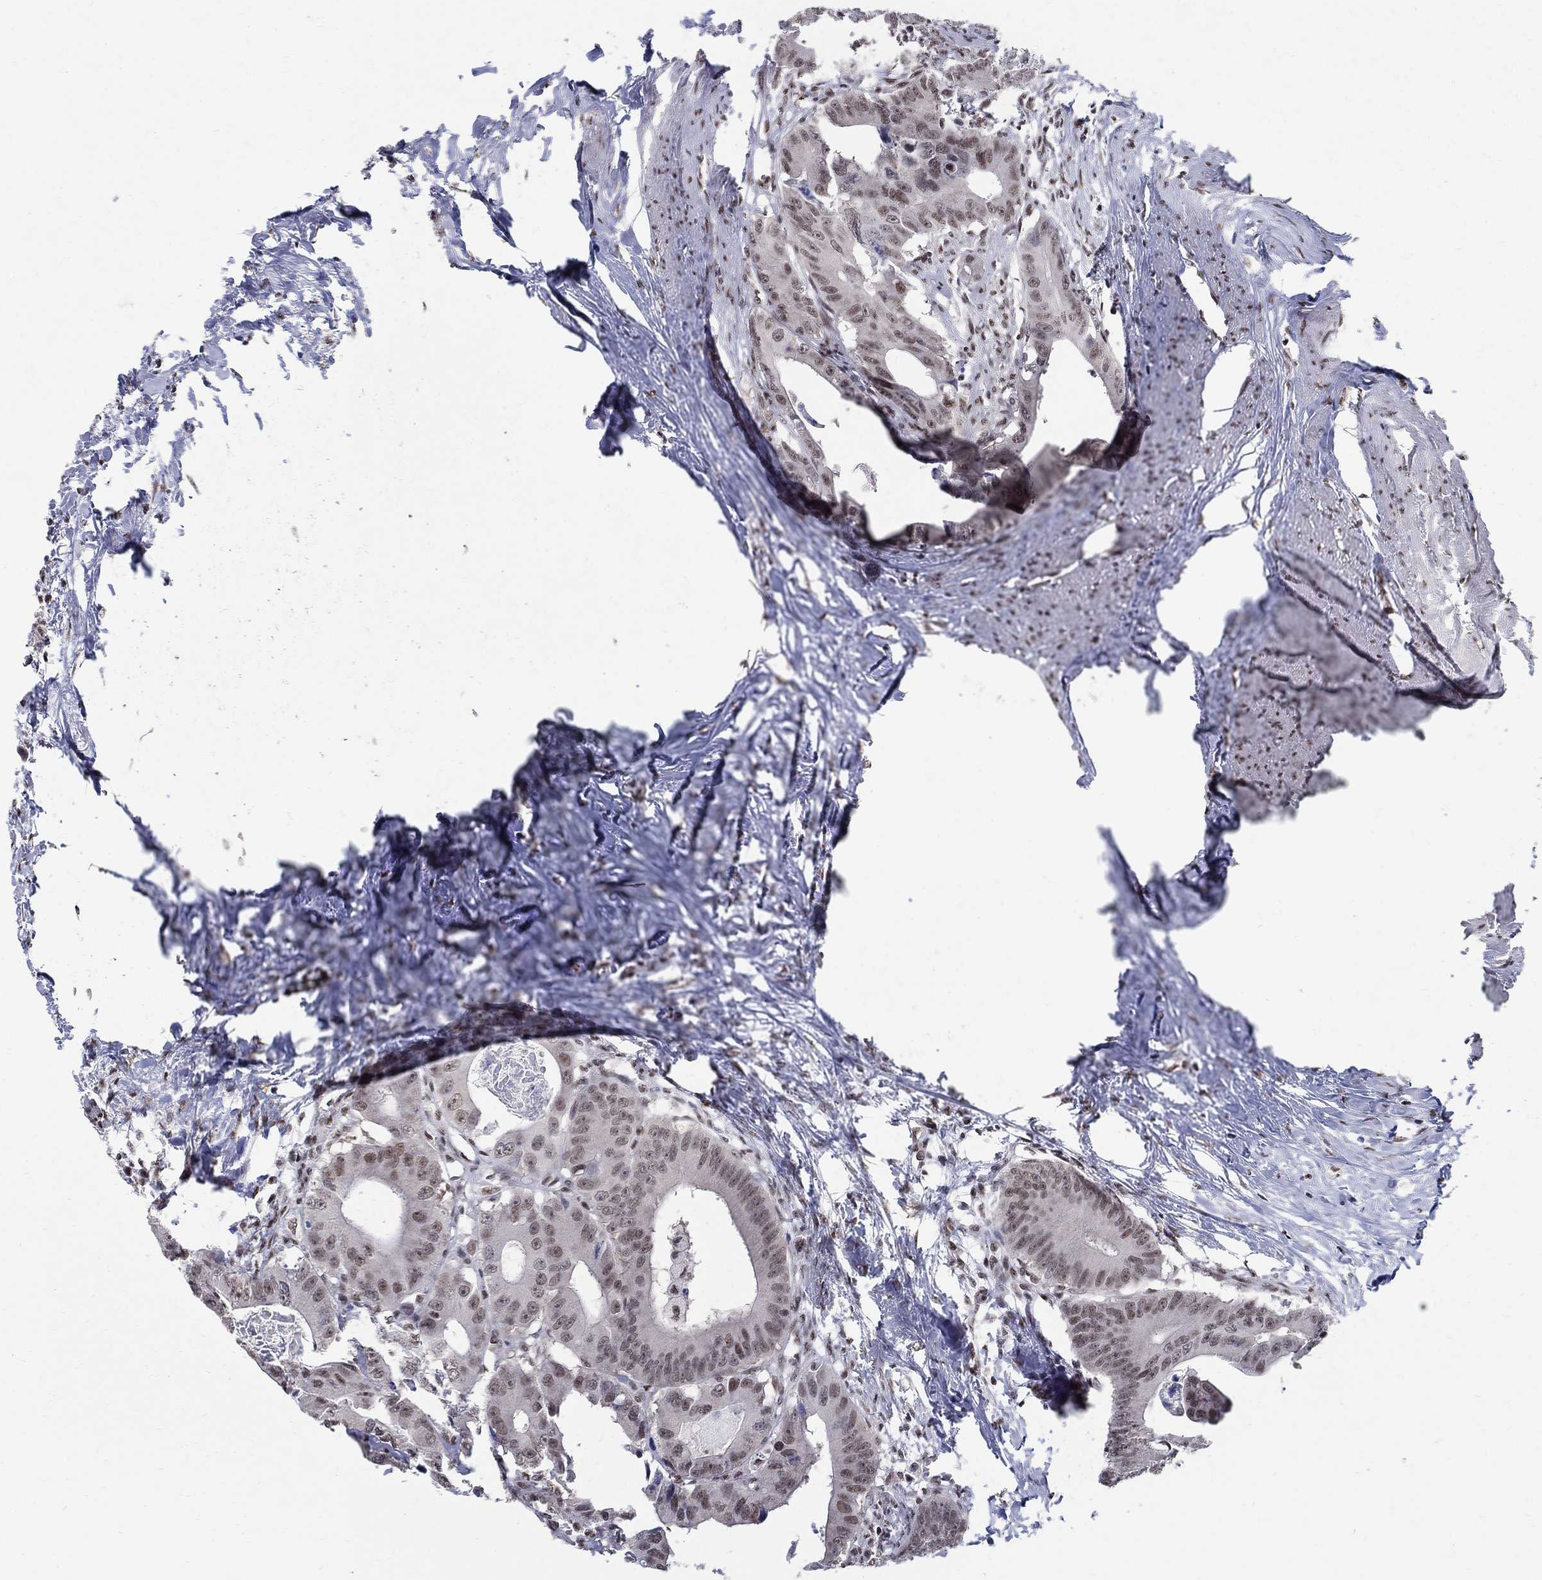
{"staining": {"intensity": "weak", "quantity": "<25%", "location": "nuclear"}, "tissue": "colorectal cancer", "cell_type": "Tumor cells", "image_type": "cancer", "snomed": [{"axis": "morphology", "description": "Adenocarcinoma, NOS"}, {"axis": "topography", "description": "Rectum"}], "caption": "Tumor cells show no significant protein staining in adenocarcinoma (colorectal).", "gene": "FBXO16", "patient": {"sex": "male", "age": 64}}